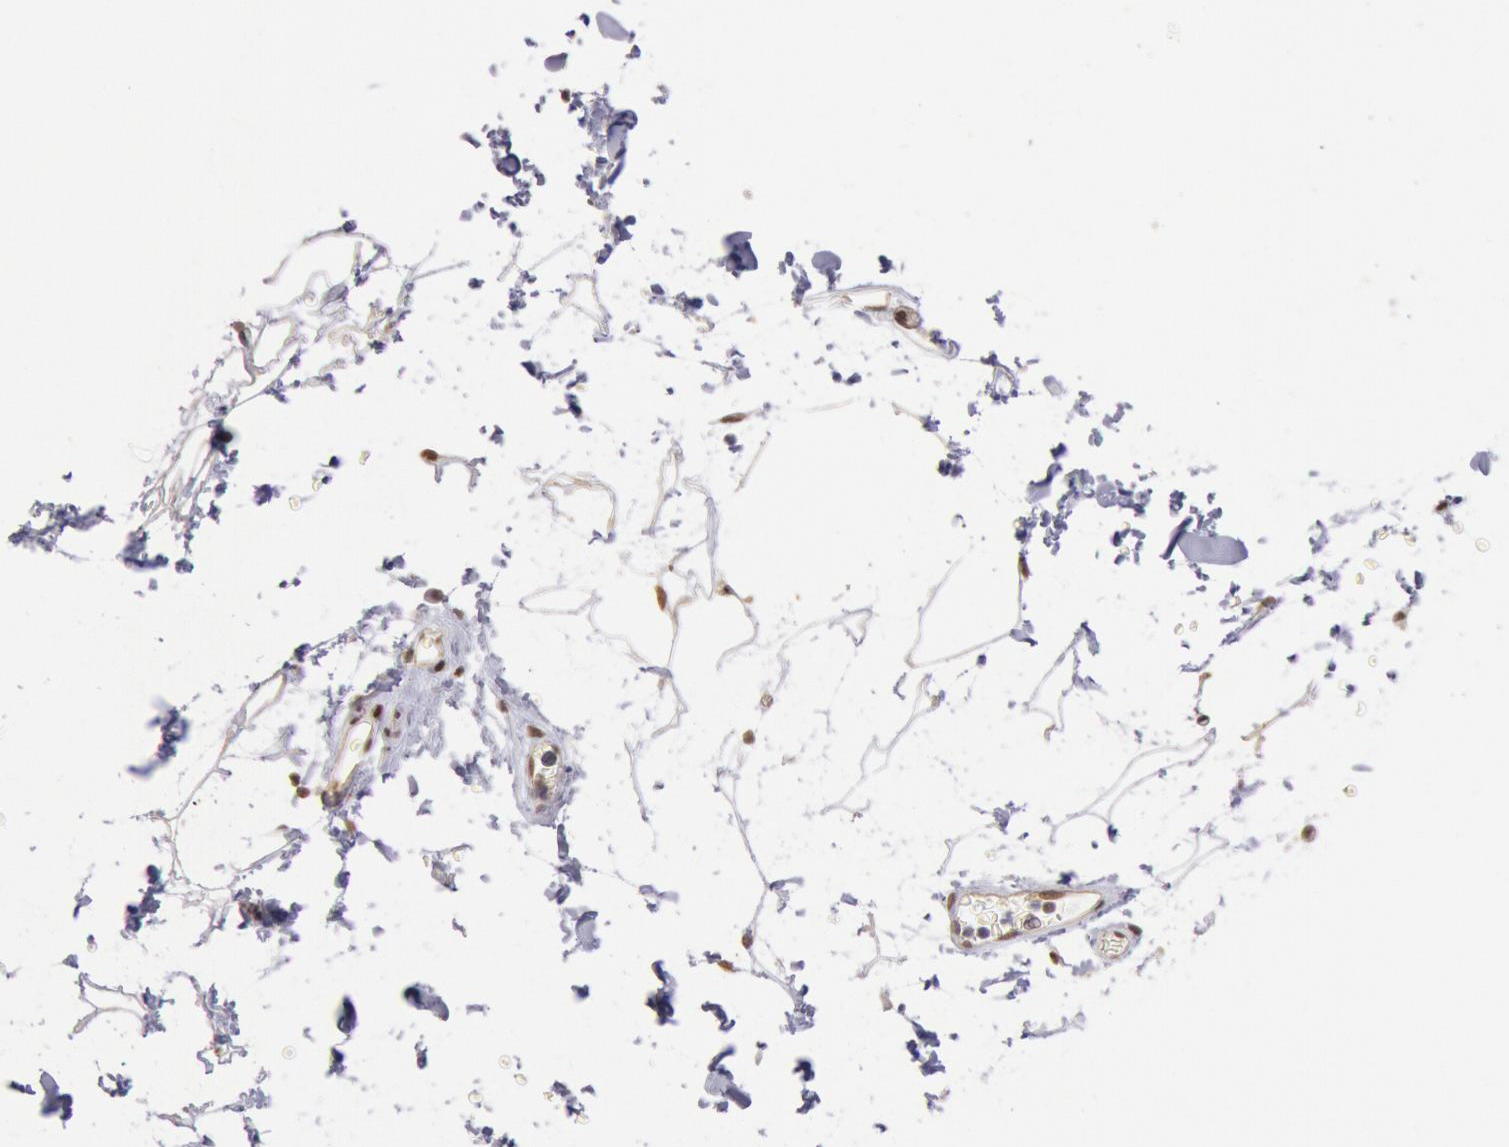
{"staining": {"intensity": "moderate", "quantity": ">75%", "location": "nuclear"}, "tissue": "adipose tissue", "cell_type": "Adipocytes", "image_type": "normal", "snomed": [{"axis": "morphology", "description": "Normal tissue, NOS"}, {"axis": "topography", "description": "Soft tissue"}], "caption": "Immunohistochemistry (IHC) (DAB) staining of unremarkable adipose tissue reveals moderate nuclear protein staining in about >75% of adipocytes.", "gene": "CDKN2B", "patient": {"sex": "male", "age": 72}}